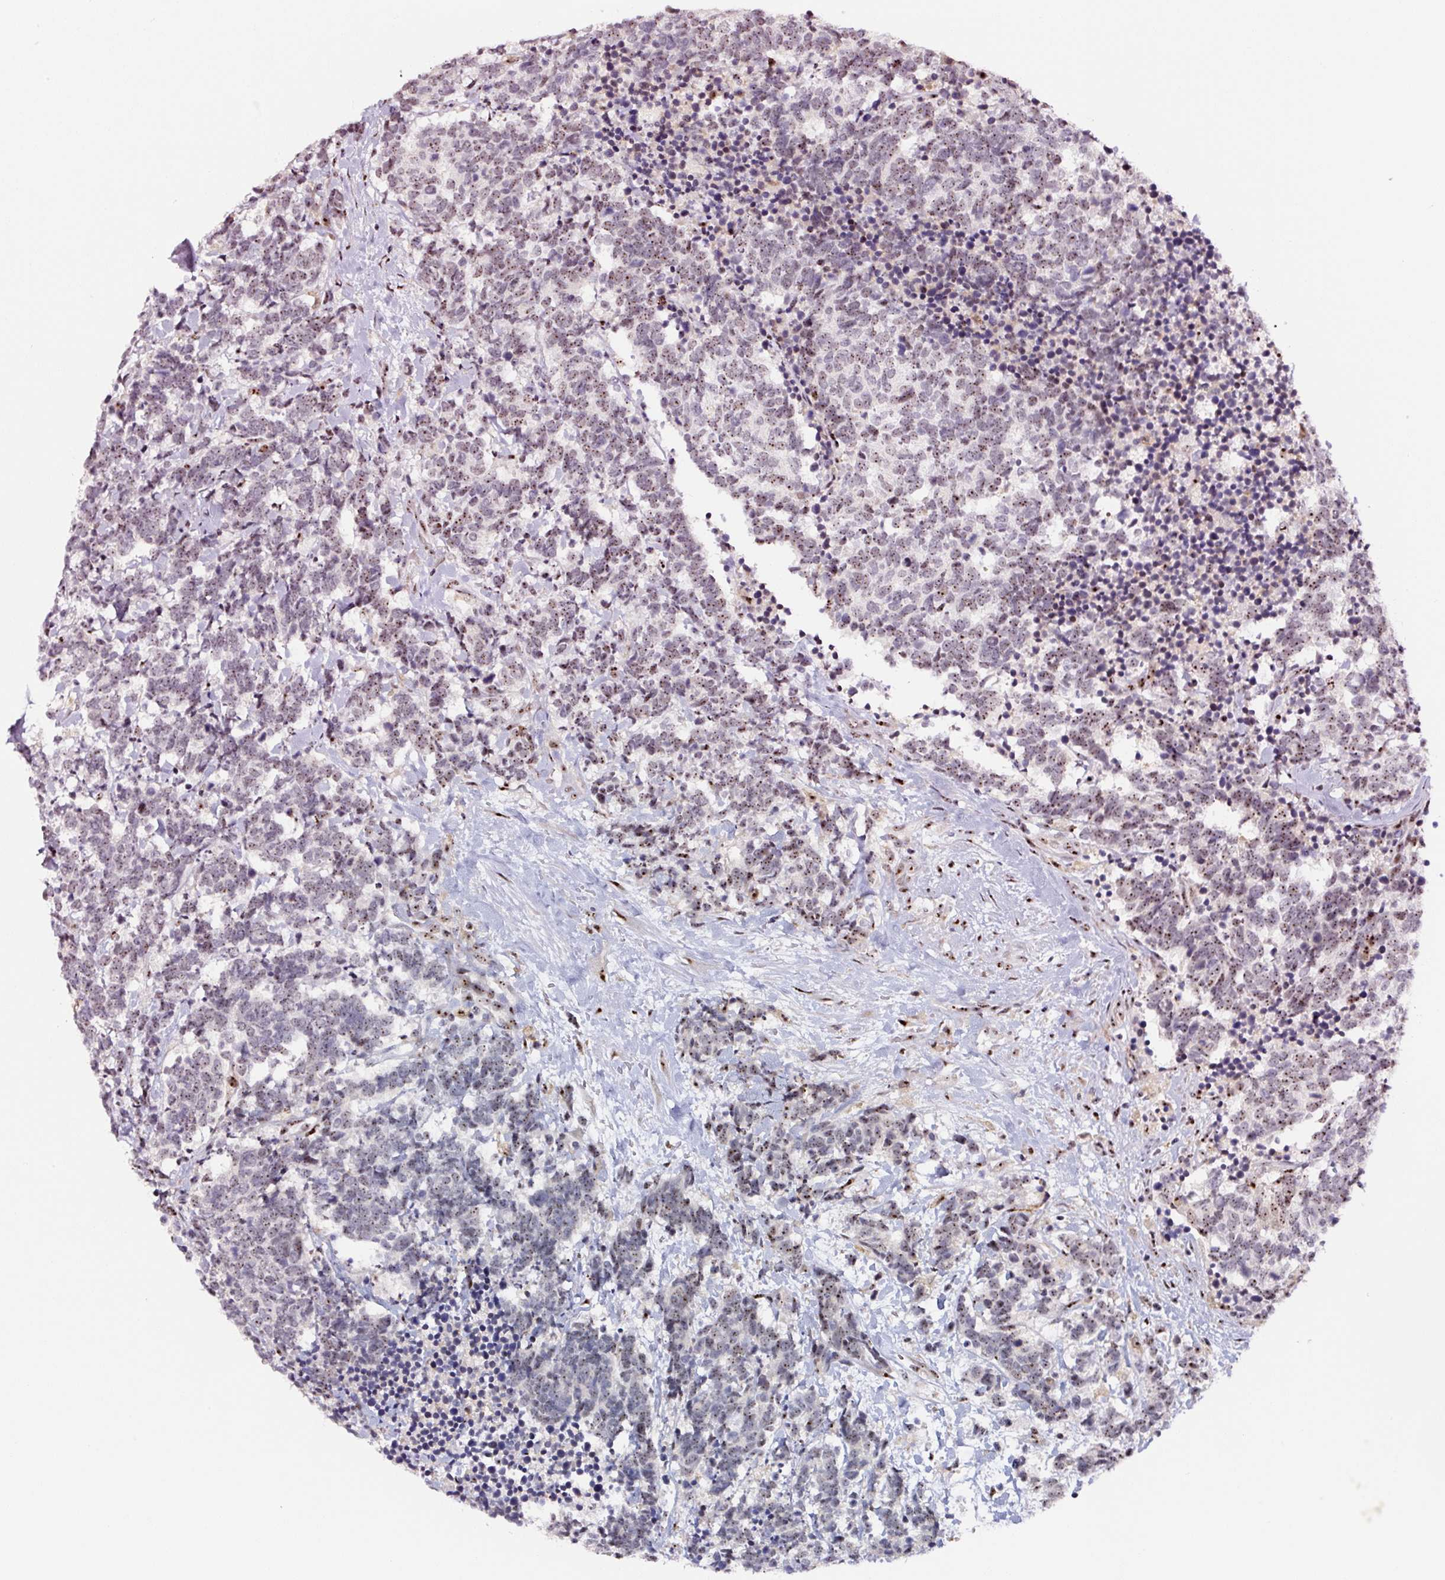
{"staining": {"intensity": "moderate", "quantity": "25%-75%", "location": "nuclear"}, "tissue": "carcinoid", "cell_type": "Tumor cells", "image_type": "cancer", "snomed": [{"axis": "morphology", "description": "Carcinoma, NOS"}, {"axis": "morphology", "description": "Carcinoid, malignant, NOS"}, {"axis": "topography", "description": "Prostate"}], "caption": "Protein expression by immunohistochemistry displays moderate nuclear positivity in approximately 25%-75% of tumor cells in carcinoid.", "gene": "GNL3", "patient": {"sex": "male", "age": 57}}